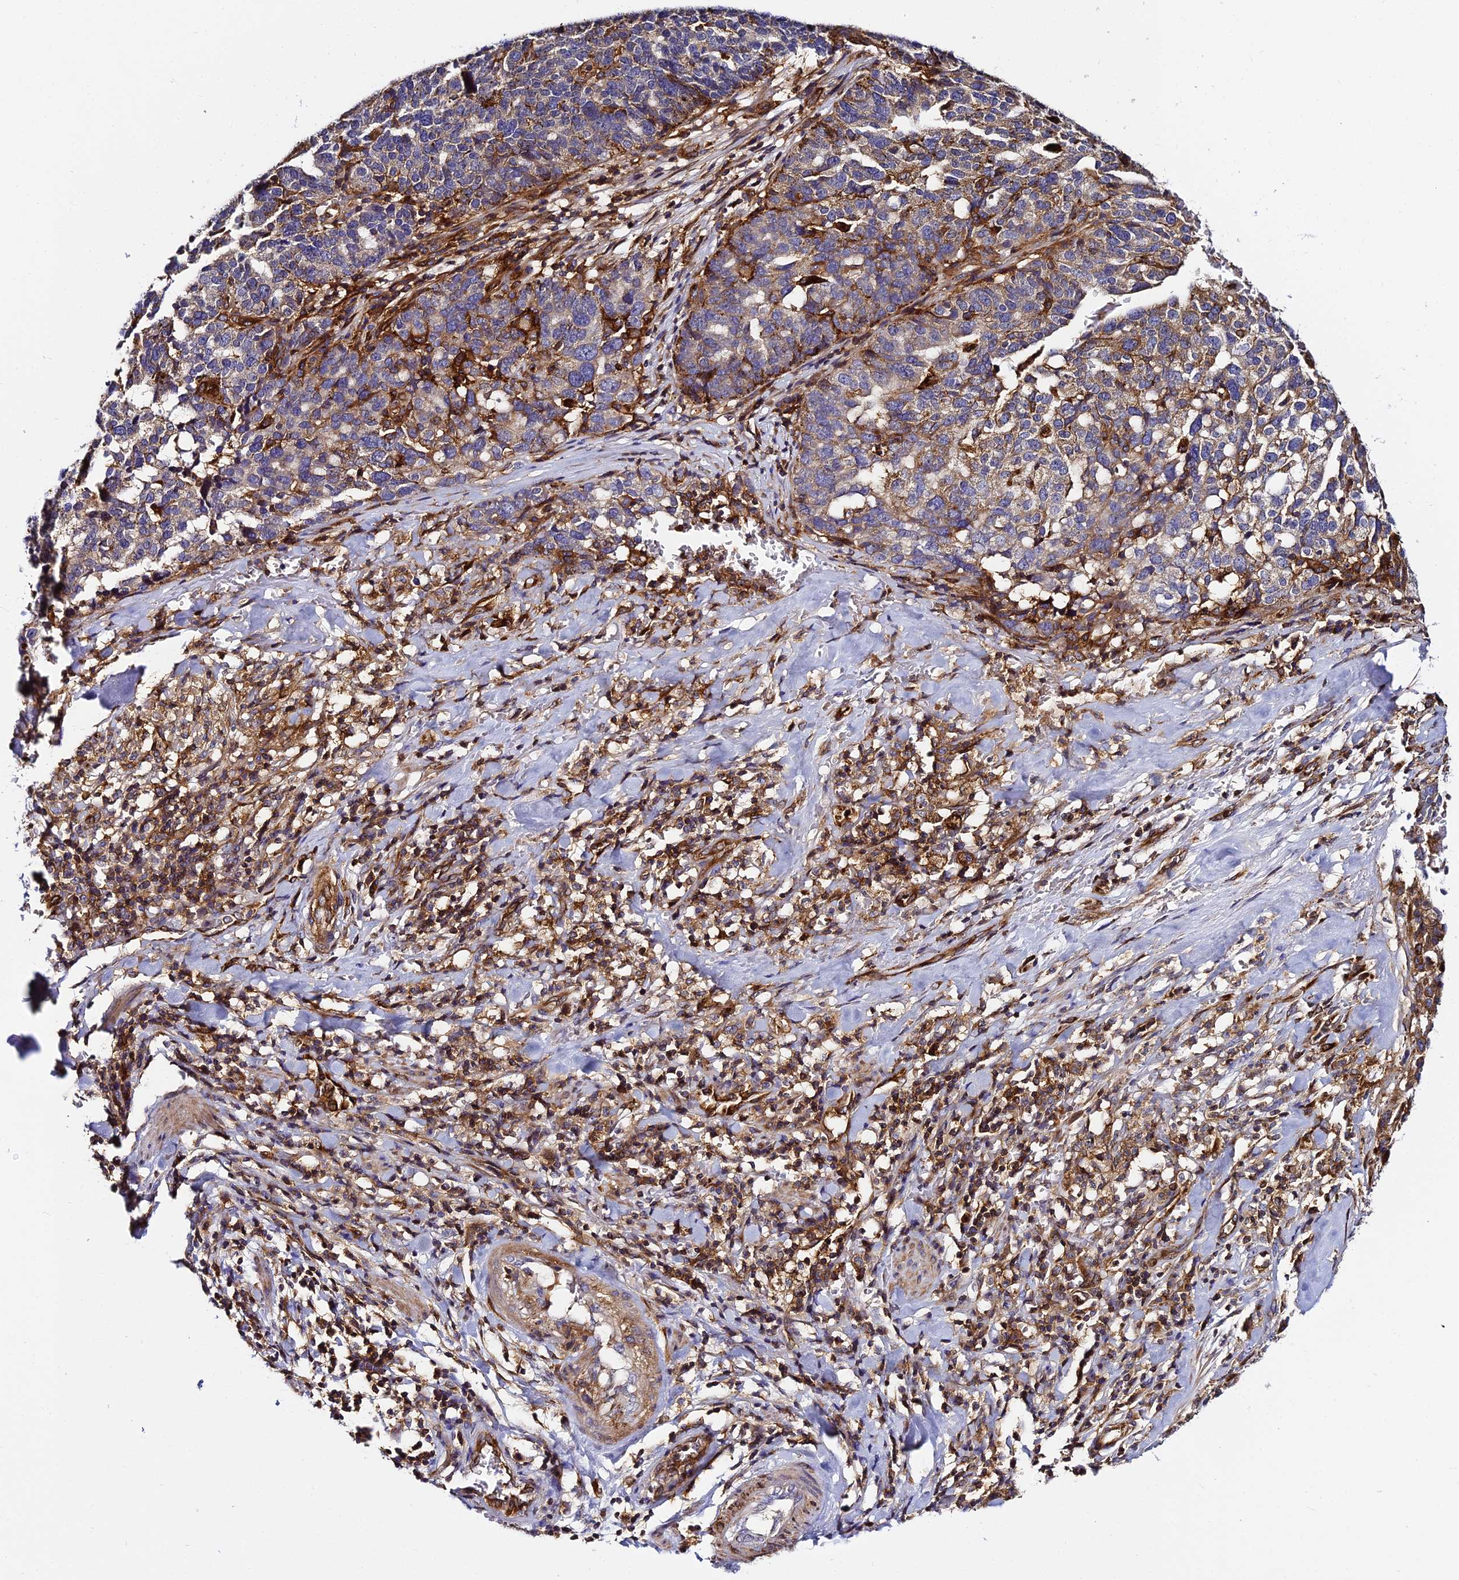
{"staining": {"intensity": "moderate", "quantity": "25%-75%", "location": "cytoplasmic/membranous"}, "tissue": "ovarian cancer", "cell_type": "Tumor cells", "image_type": "cancer", "snomed": [{"axis": "morphology", "description": "Cystadenocarcinoma, serous, NOS"}, {"axis": "topography", "description": "Ovary"}], "caption": "A brown stain highlights moderate cytoplasmic/membranous staining of a protein in human serous cystadenocarcinoma (ovarian) tumor cells.", "gene": "TRPV2", "patient": {"sex": "female", "age": 59}}